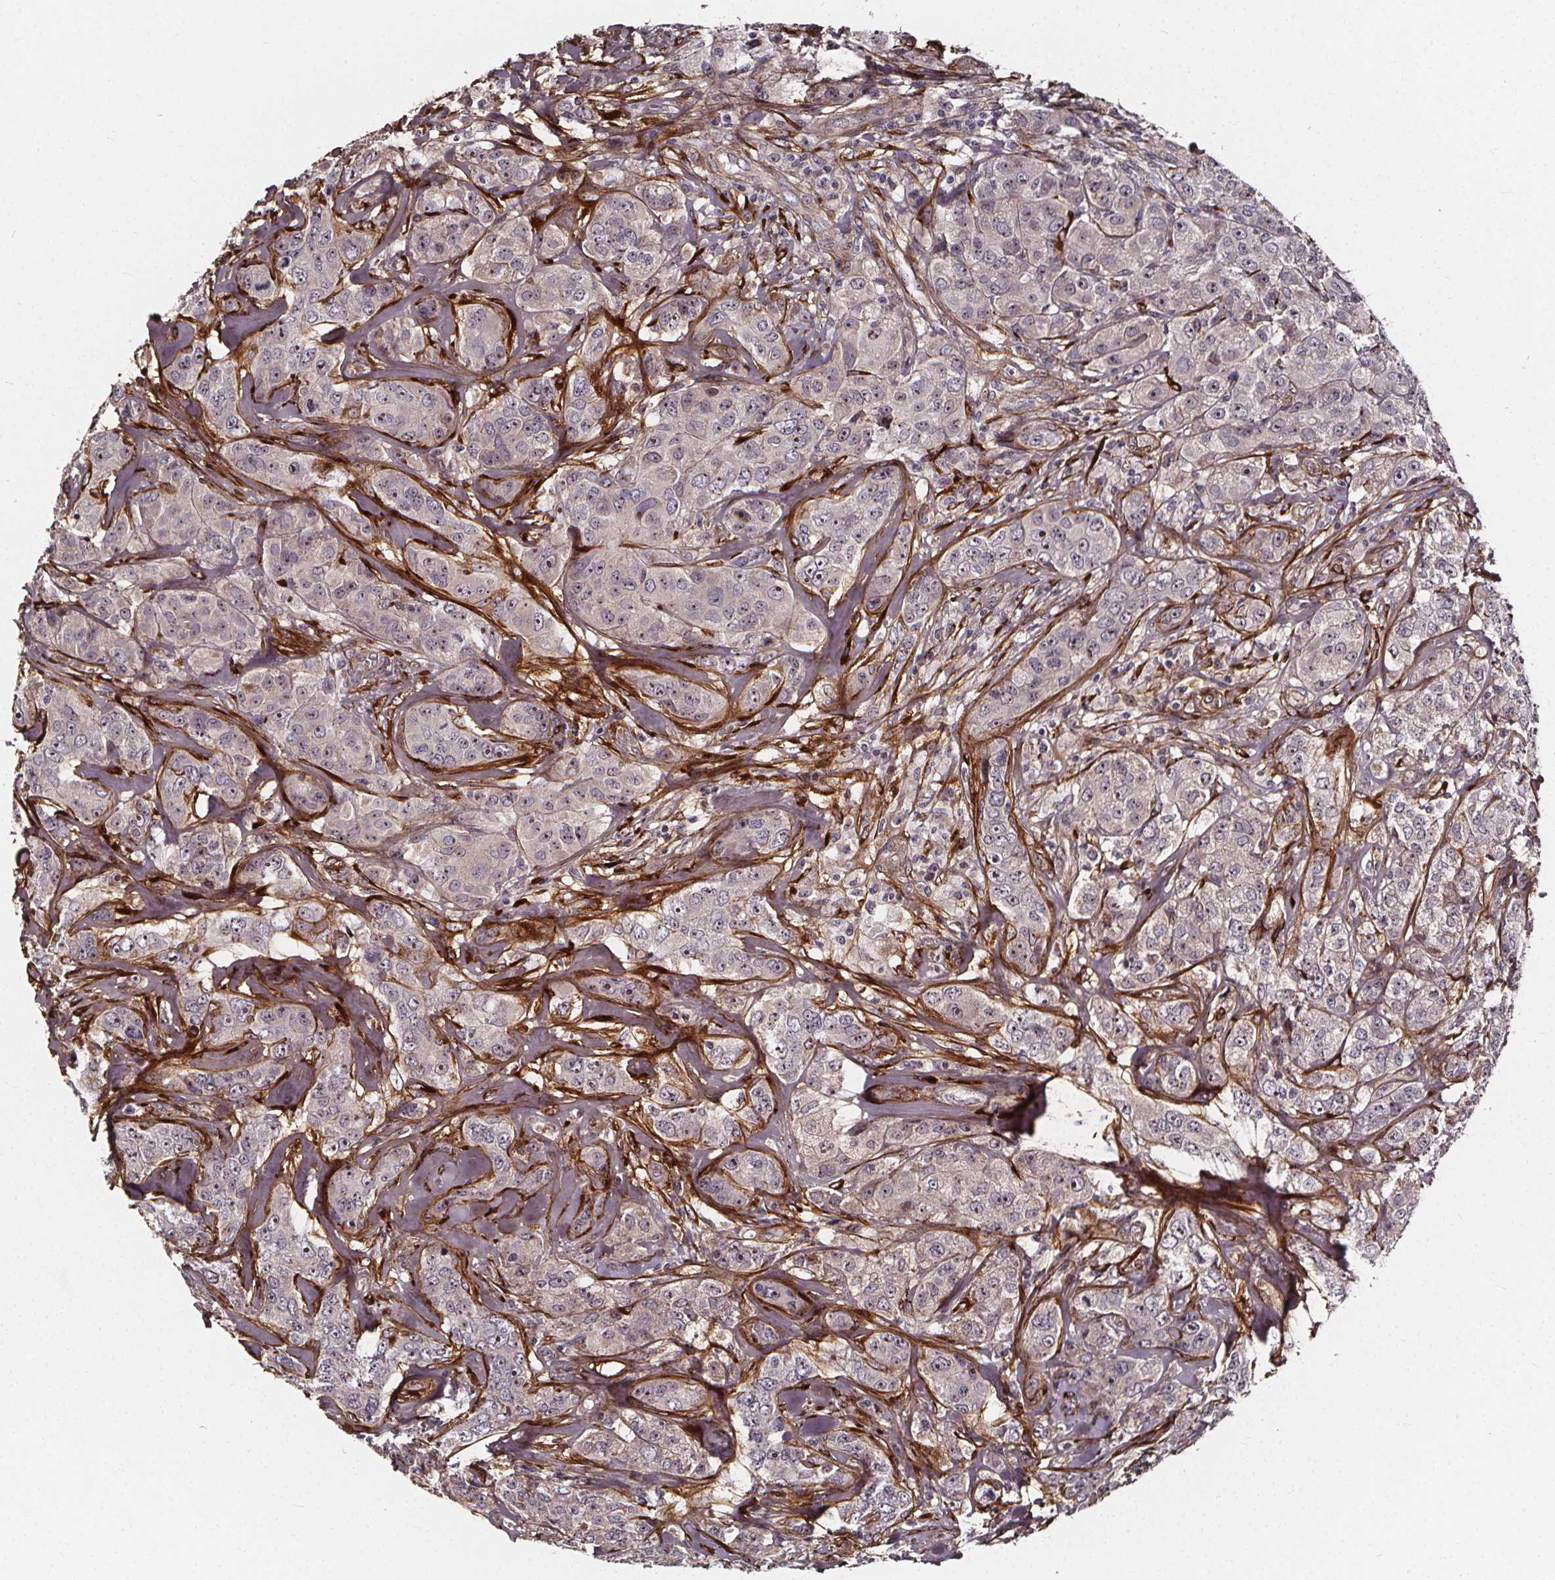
{"staining": {"intensity": "weak", "quantity": "25%-75%", "location": "nuclear"}, "tissue": "breast cancer", "cell_type": "Tumor cells", "image_type": "cancer", "snomed": [{"axis": "morphology", "description": "Duct carcinoma"}, {"axis": "topography", "description": "Breast"}], "caption": "This is an image of immunohistochemistry (IHC) staining of breast cancer, which shows weak expression in the nuclear of tumor cells.", "gene": "AEBP1", "patient": {"sex": "female", "age": 43}}